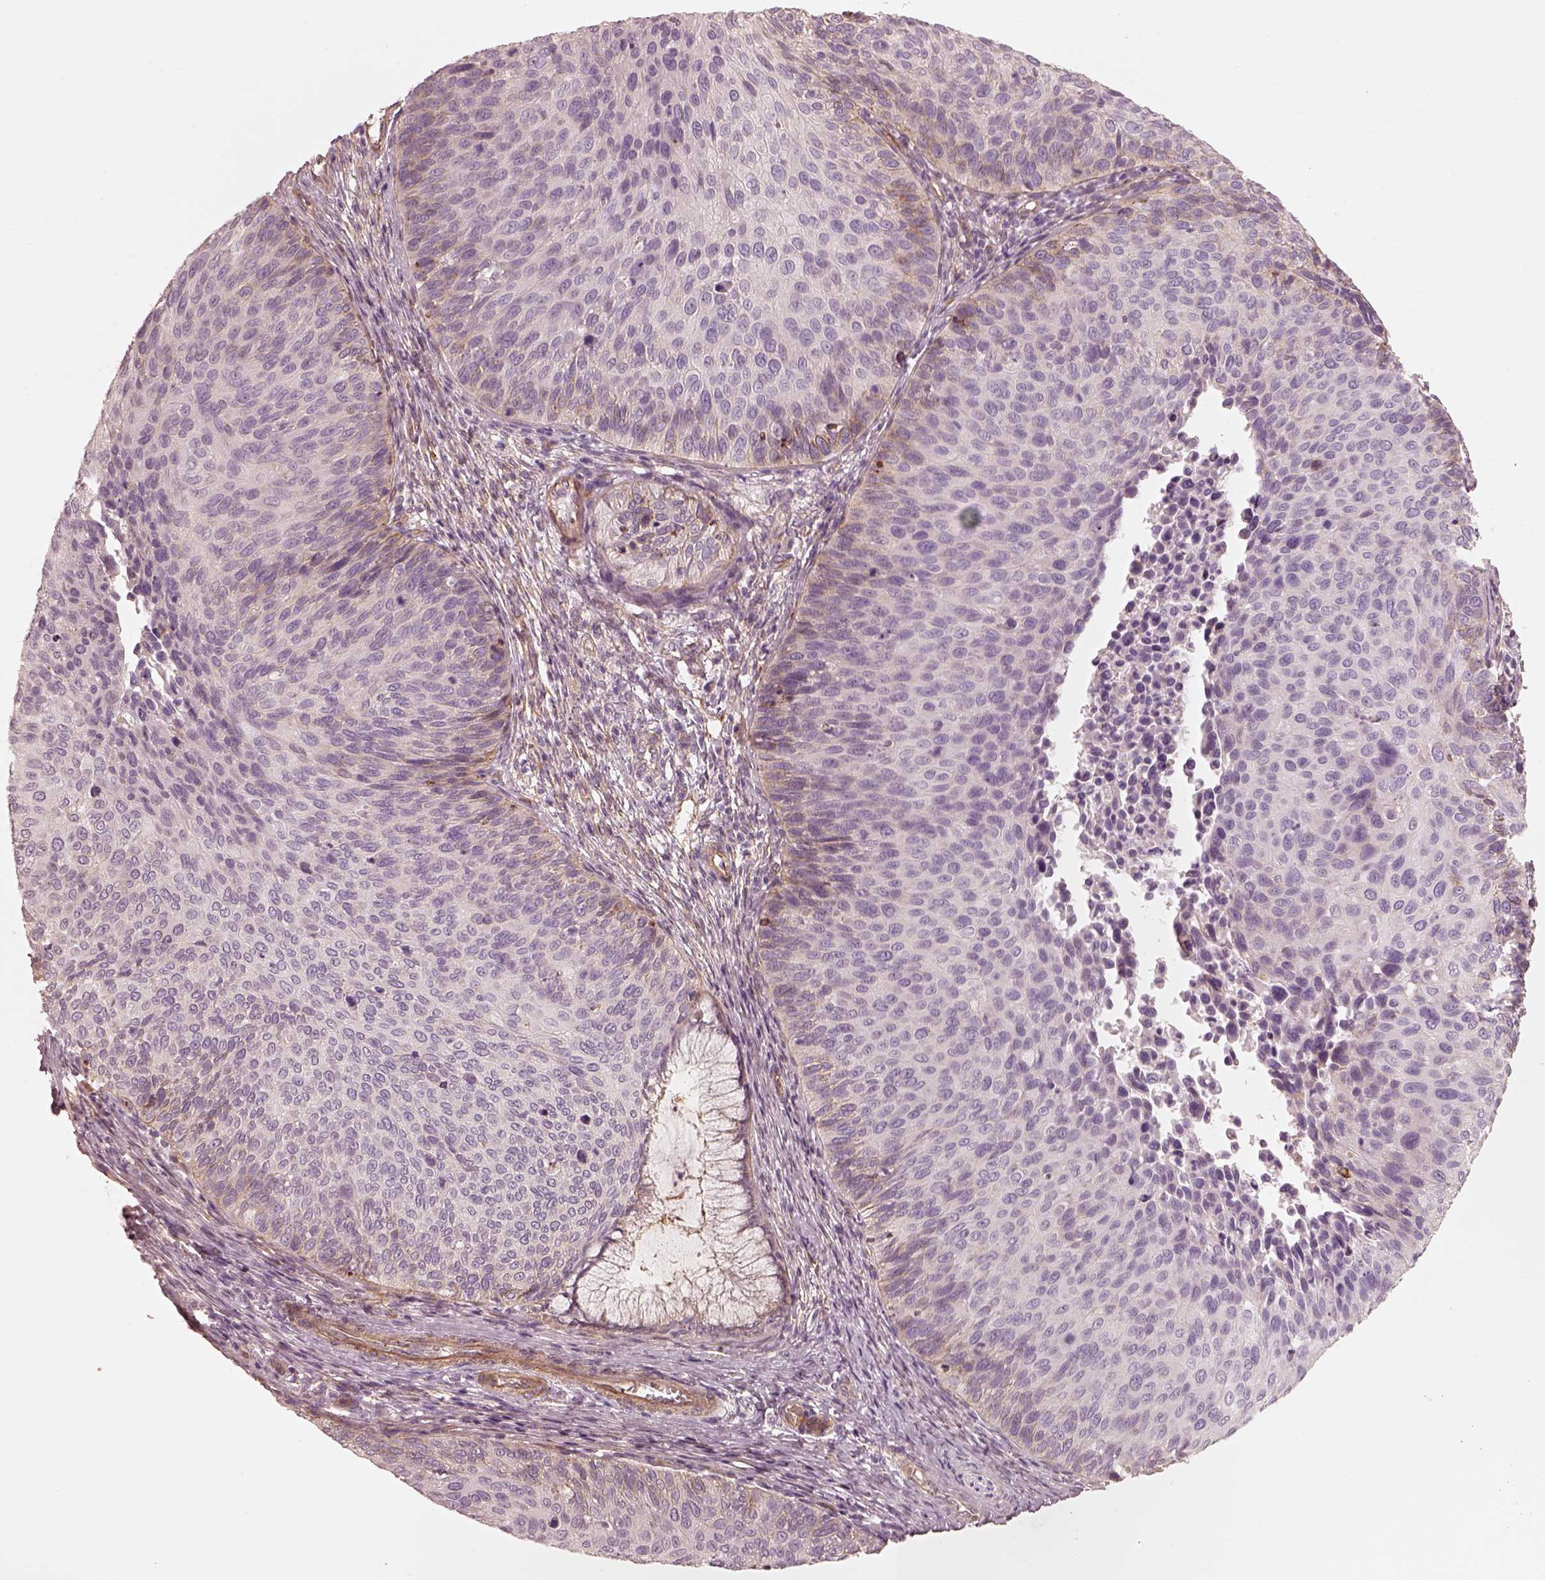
{"staining": {"intensity": "weak", "quantity": "<25%", "location": "cytoplasmic/membranous"}, "tissue": "cervical cancer", "cell_type": "Tumor cells", "image_type": "cancer", "snomed": [{"axis": "morphology", "description": "Squamous cell carcinoma, NOS"}, {"axis": "topography", "description": "Cervix"}], "caption": "IHC photomicrograph of neoplastic tissue: human squamous cell carcinoma (cervical) stained with DAB (3,3'-diaminobenzidine) reveals no significant protein staining in tumor cells. (DAB (3,3'-diaminobenzidine) immunohistochemistry visualized using brightfield microscopy, high magnification).", "gene": "CRYM", "patient": {"sex": "female", "age": 36}}